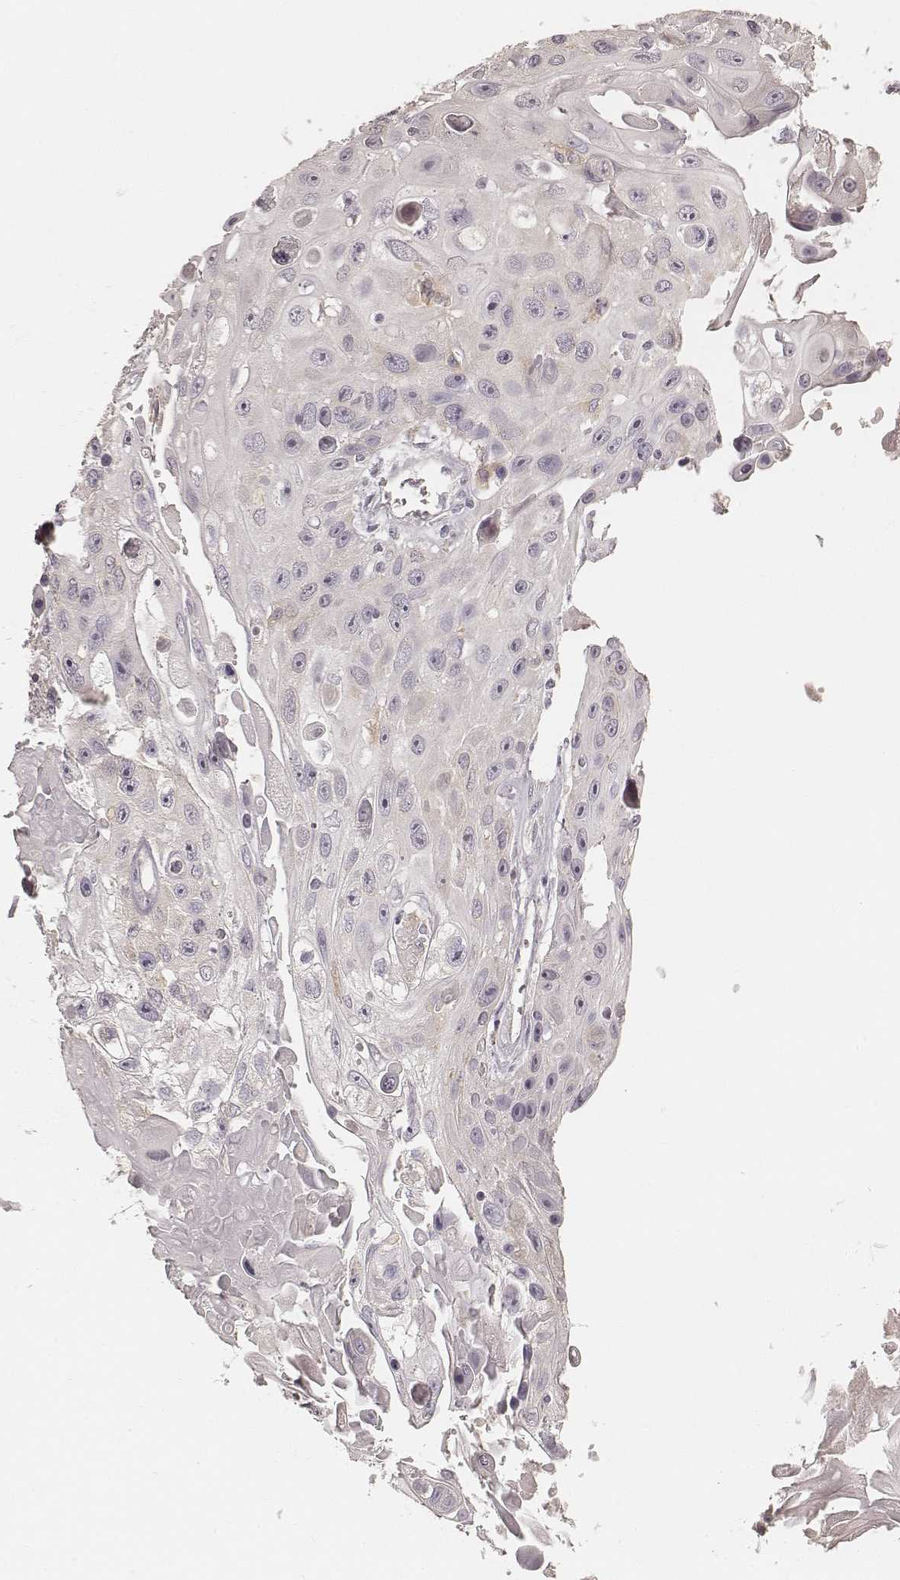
{"staining": {"intensity": "negative", "quantity": "none", "location": "none"}, "tissue": "skin cancer", "cell_type": "Tumor cells", "image_type": "cancer", "snomed": [{"axis": "morphology", "description": "Squamous cell carcinoma, NOS"}, {"axis": "topography", "description": "Skin"}], "caption": "This is a photomicrograph of immunohistochemistry staining of skin squamous cell carcinoma, which shows no expression in tumor cells.", "gene": "FMNL2", "patient": {"sex": "male", "age": 82}}